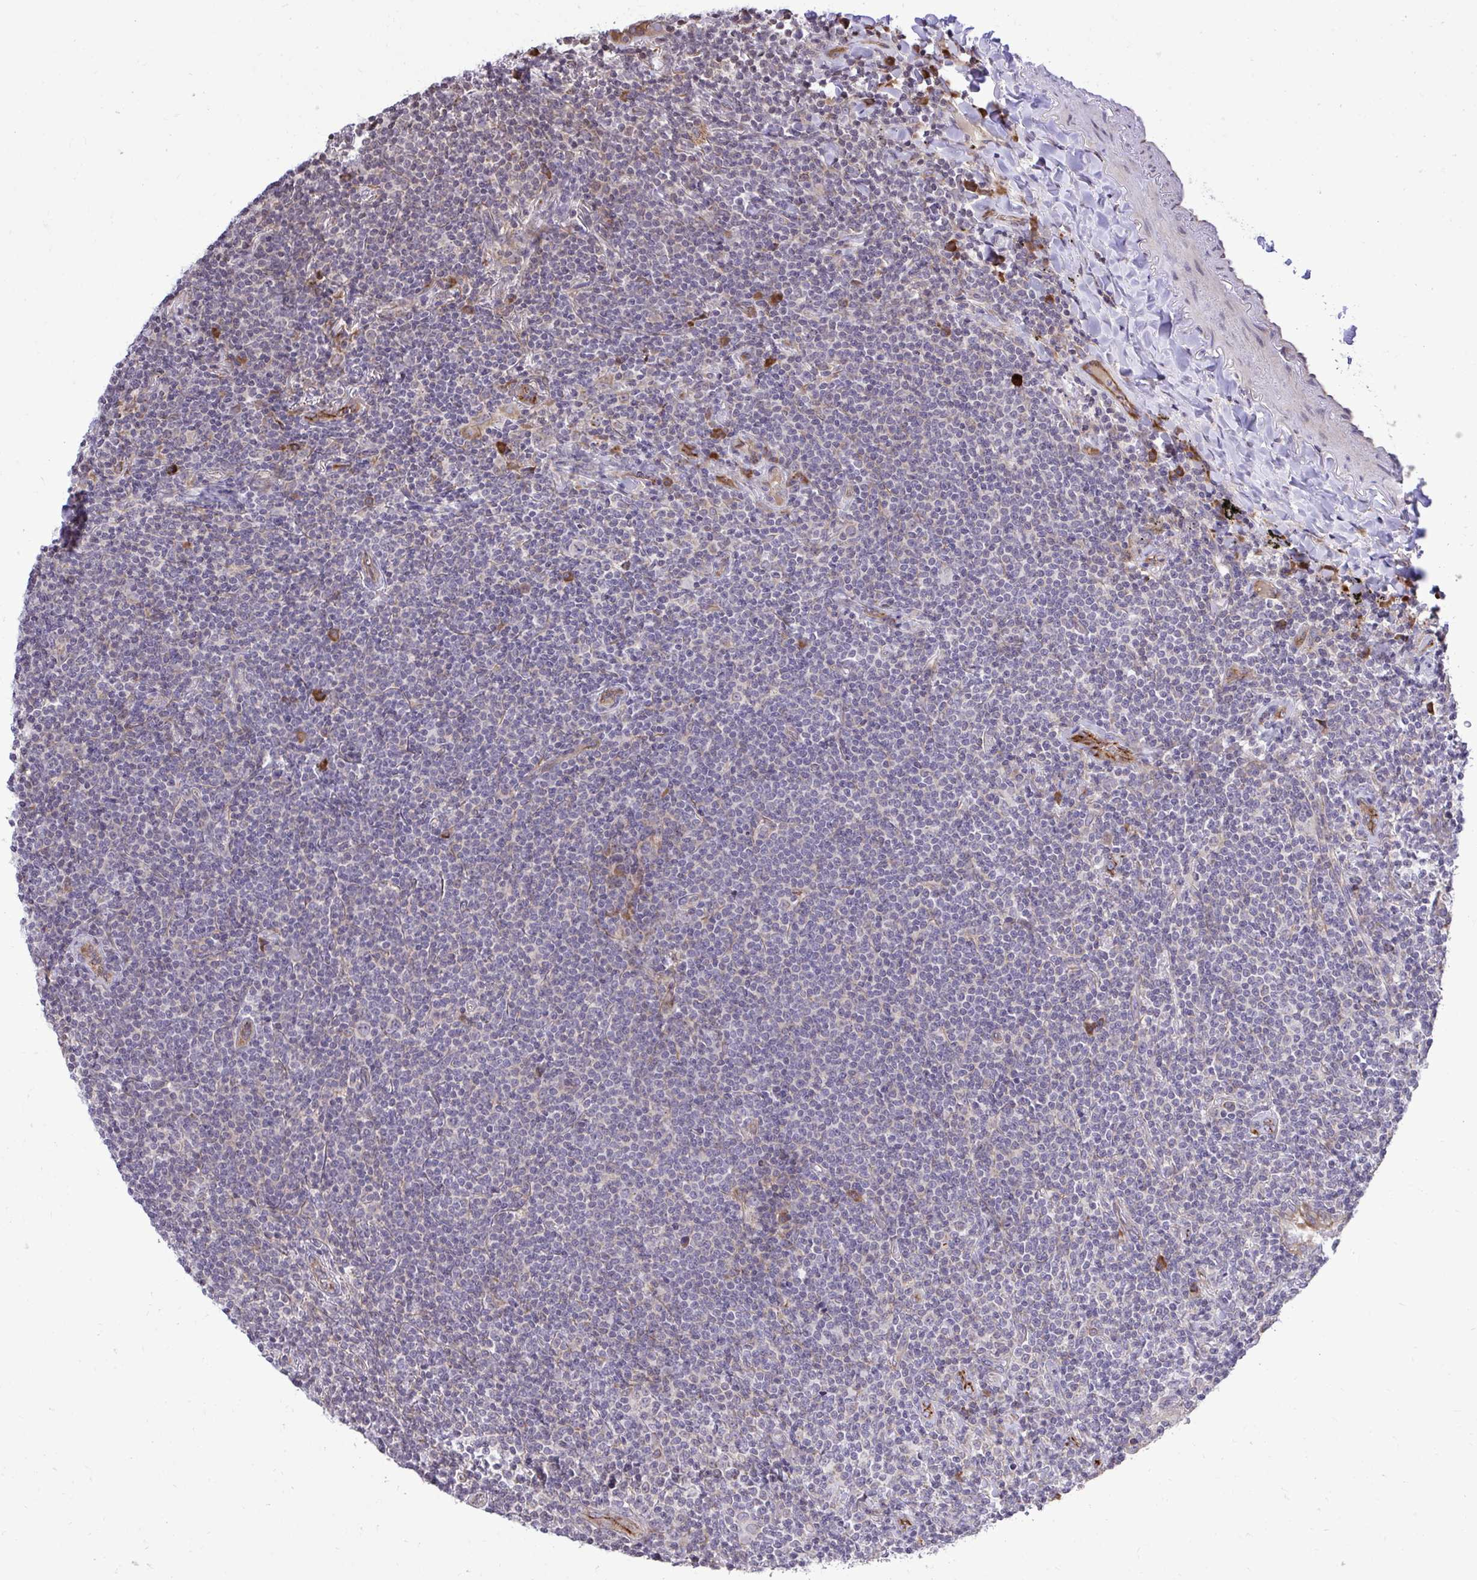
{"staining": {"intensity": "negative", "quantity": "none", "location": "none"}, "tissue": "lymphoma", "cell_type": "Tumor cells", "image_type": "cancer", "snomed": [{"axis": "morphology", "description": "Malignant lymphoma, non-Hodgkin's type, Low grade"}, {"axis": "topography", "description": "Lung"}], "caption": "Lymphoma was stained to show a protein in brown. There is no significant positivity in tumor cells.", "gene": "METTL9", "patient": {"sex": "female", "age": 71}}